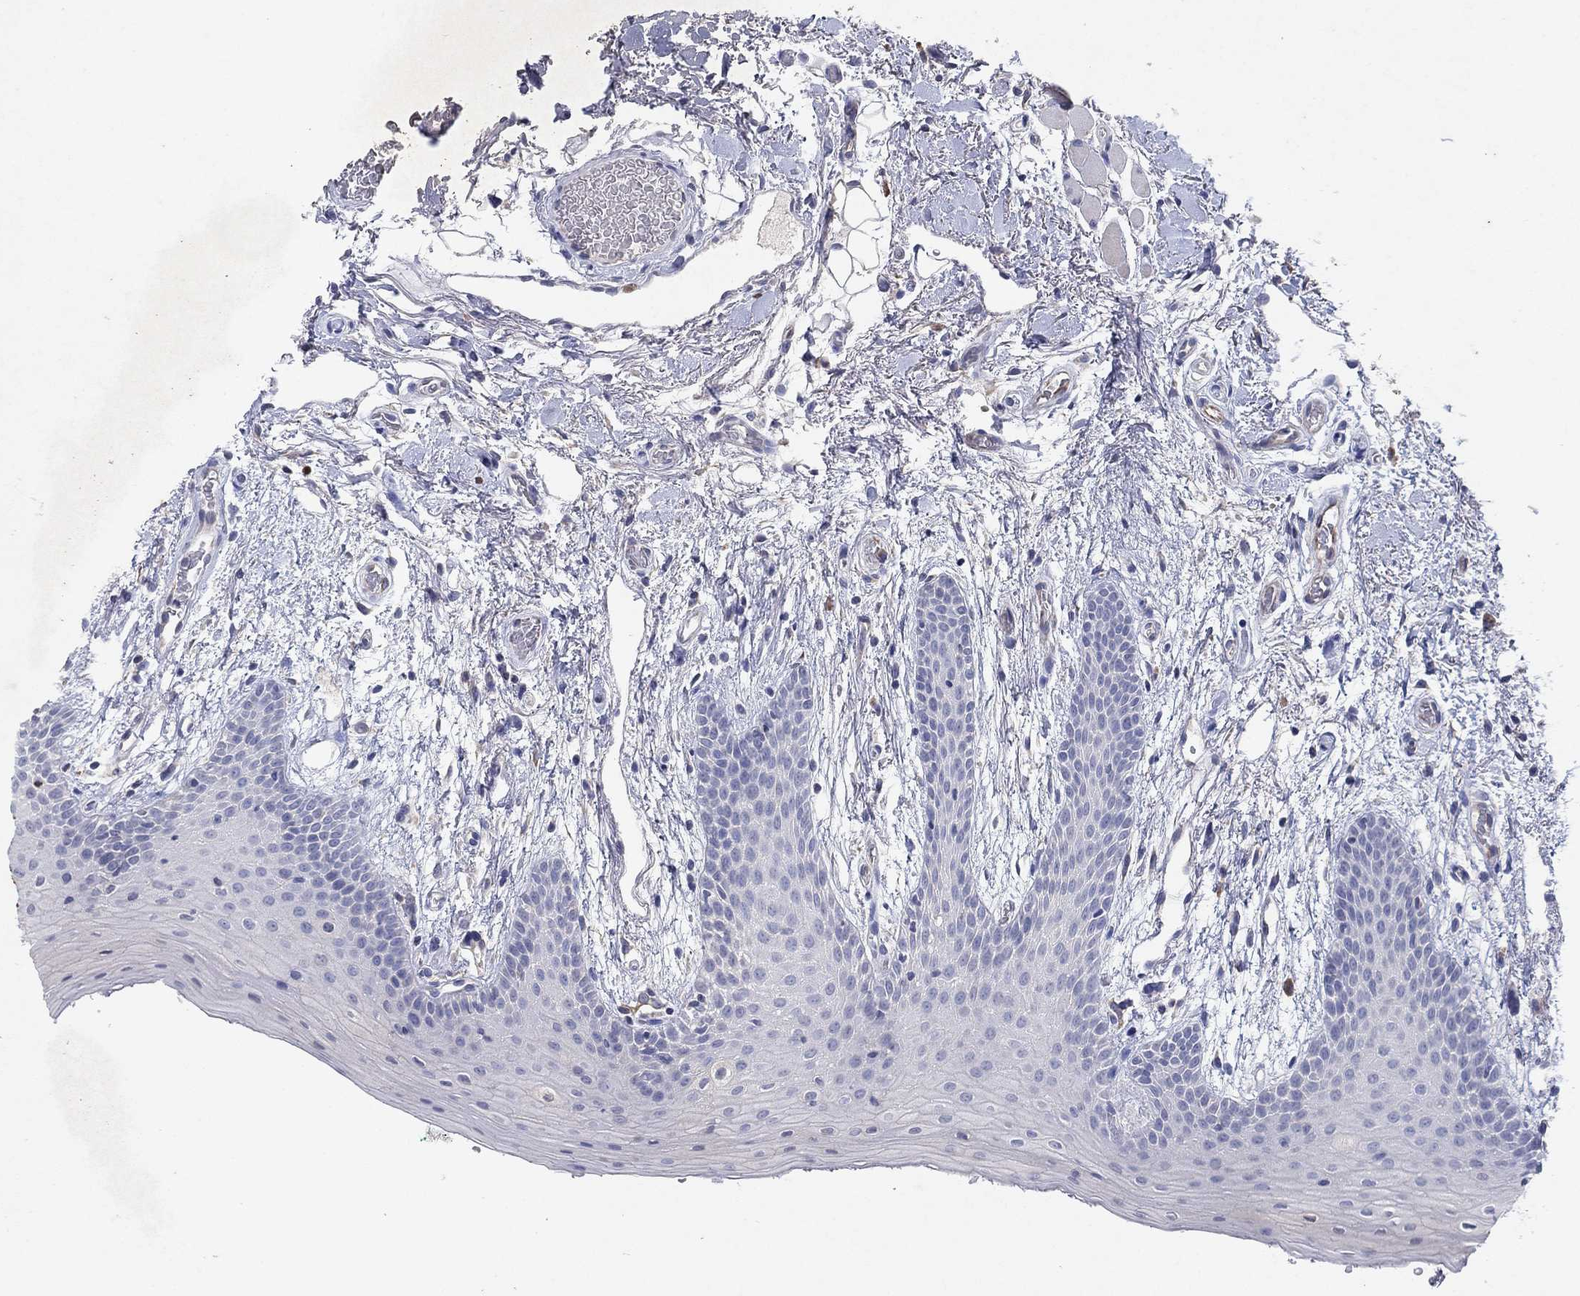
{"staining": {"intensity": "negative", "quantity": "none", "location": "none"}, "tissue": "oral mucosa", "cell_type": "Squamous epithelial cells", "image_type": "normal", "snomed": [{"axis": "morphology", "description": "Normal tissue, NOS"}, {"axis": "topography", "description": "Oral tissue"}, {"axis": "topography", "description": "Tounge, NOS"}], "caption": "DAB (3,3'-diaminobenzidine) immunohistochemical staining of unremarkable human oral mucosa displays no significant staining in squamous epithelial cells. Brightfield microscopy of immunohistochemistry (IHC) stained with DAB (3,3'-diaminobenzidine) (brown) and hematoxylin (blue), captured at high magnification.", "gene": "KRT40", "patient": {"sex": "female", "age": 86}}